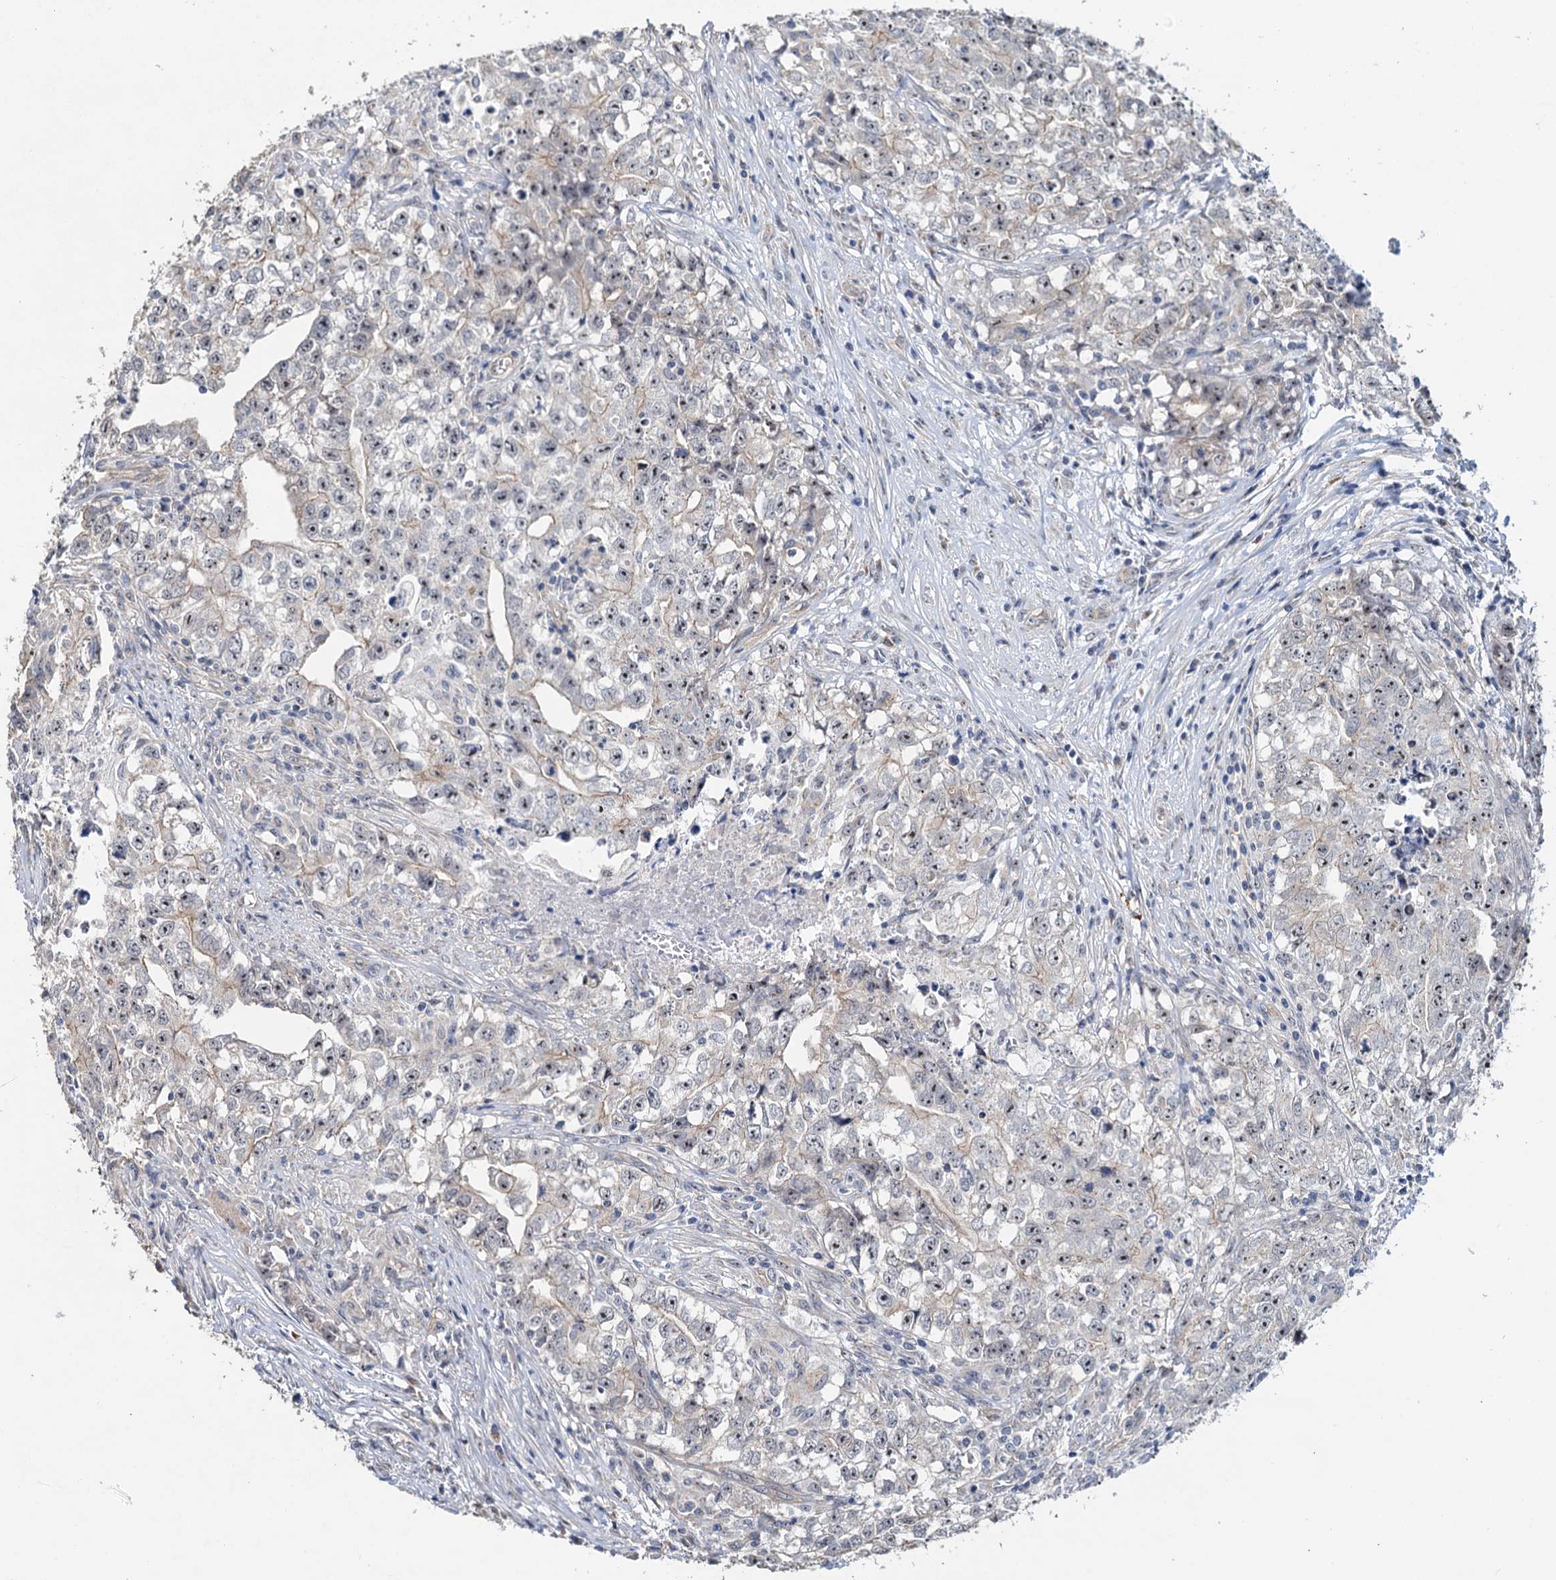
{"staining": {"intensity": "weak", "quantity": "<25%", "location": "nuclear"}, "tissue": "testis cancer", "cell_type": "Tumor cells", "image_type": "cancer", "snomed": [{"axis": "morphology", "description": "Seminoma, NOS"}, {"axis": "morphology", "description": "Carcinoma, Embryonal, NOS"}, {"axis": "topography", "description": "Testis"}], "caption": "Tumor cells show no significant protein expression in seminoma (testis).", "gene": "C2CD3", "patient": {"sex": "male", "age": 43}}